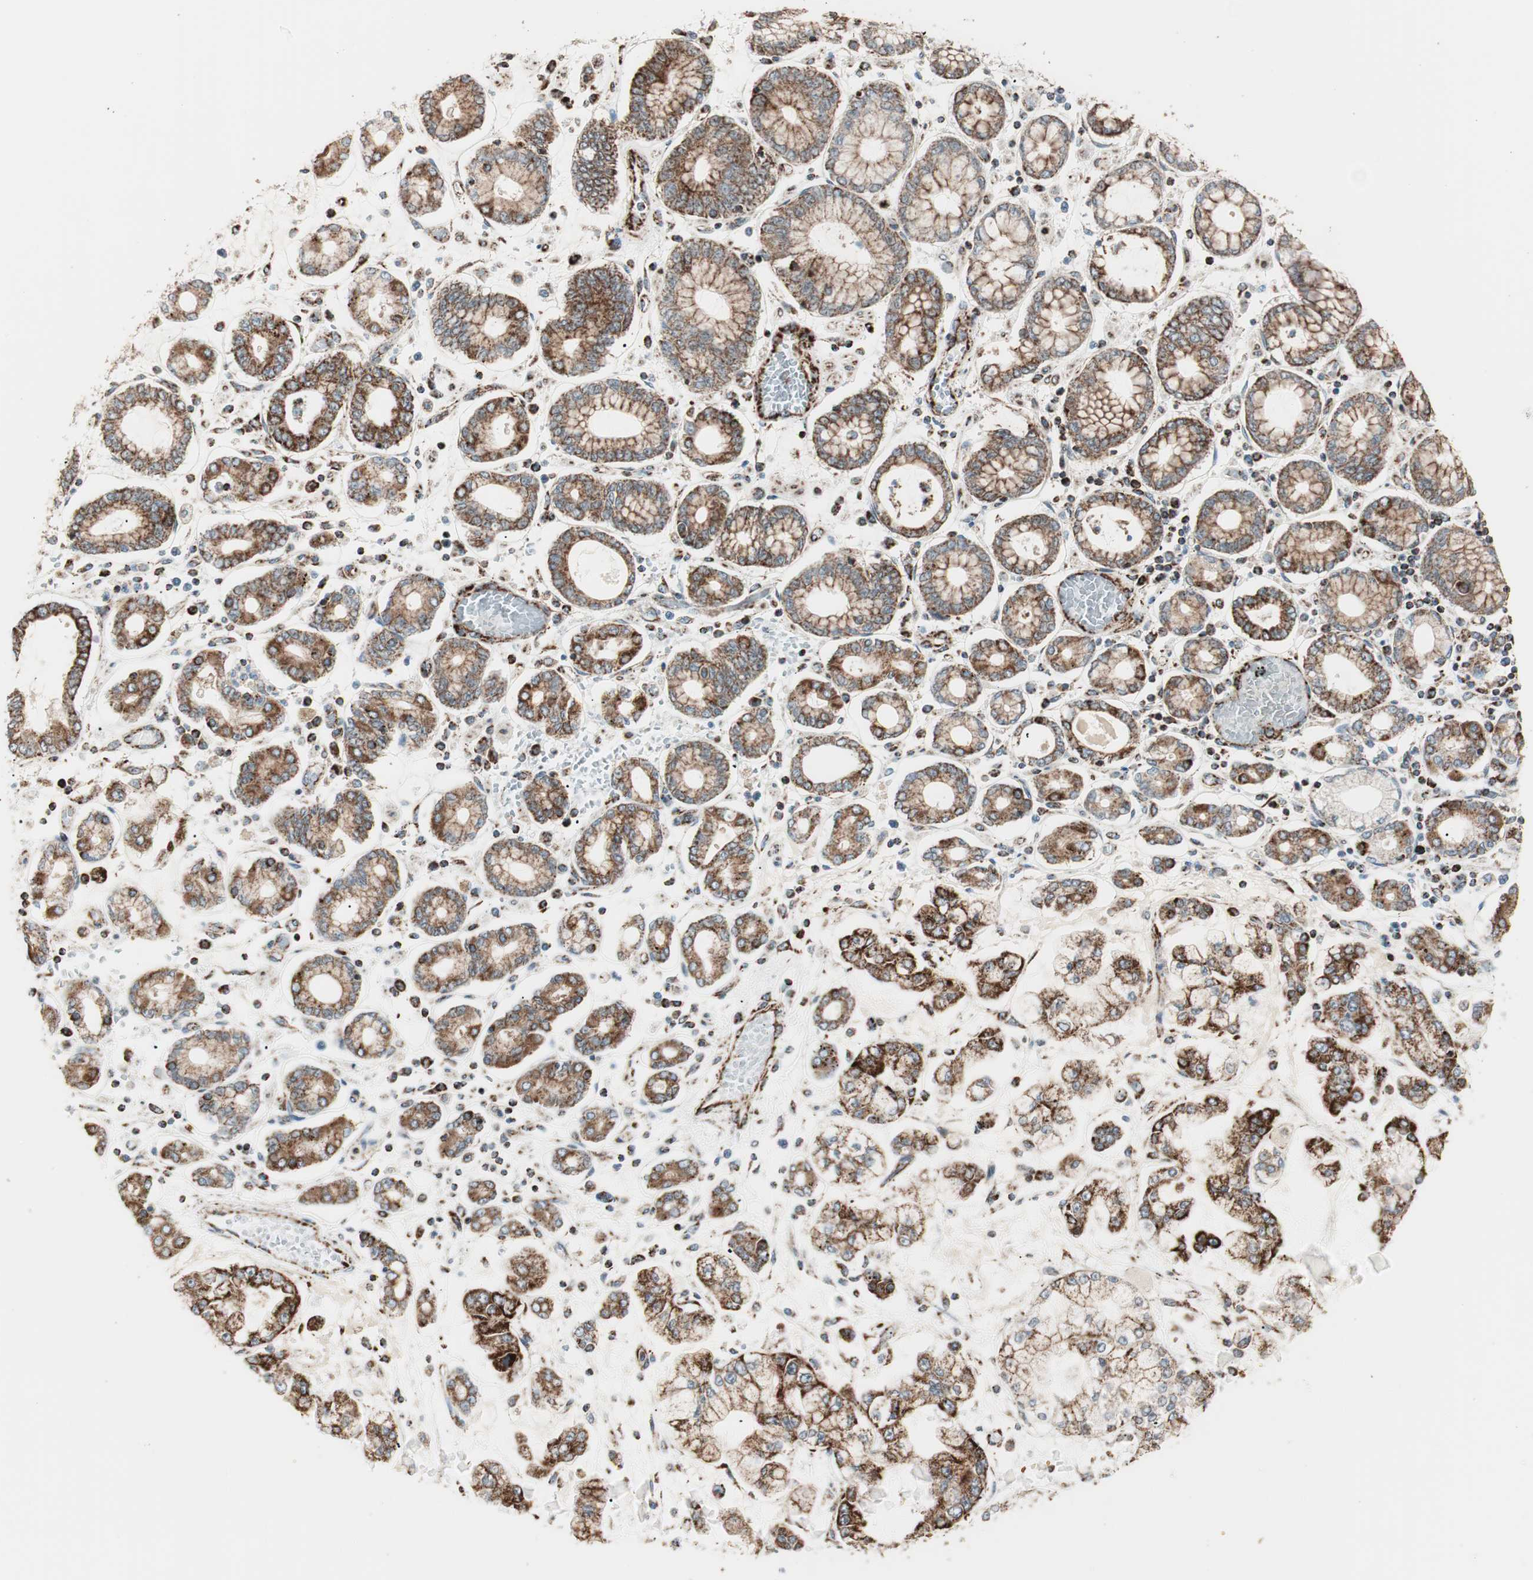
{"staining": {"intensity": "strong", "quantity": ">75%", "location": "cytoplasmic/membranous"}, "tissue": "stomach cancer", "cell_type": "Tumor cells", "image_type": "cancer", "snomed": [{"axis": "morphology", "description": "Normal tissue, NOS"}, {"axis": "morphology", "description": "Adenocarcinoma, NOS"}, {"axis": "topography", "description": "Stomach, upper"}, {"axis": "topography", "description": "Stomach"}], "caption": "Stomach cancer tissue shows strong cytoplasmic/membranous expression in approximately >75% of tumor cells", "gene": "TOMM22", "patient": {"sex": "male", "age": 76}}